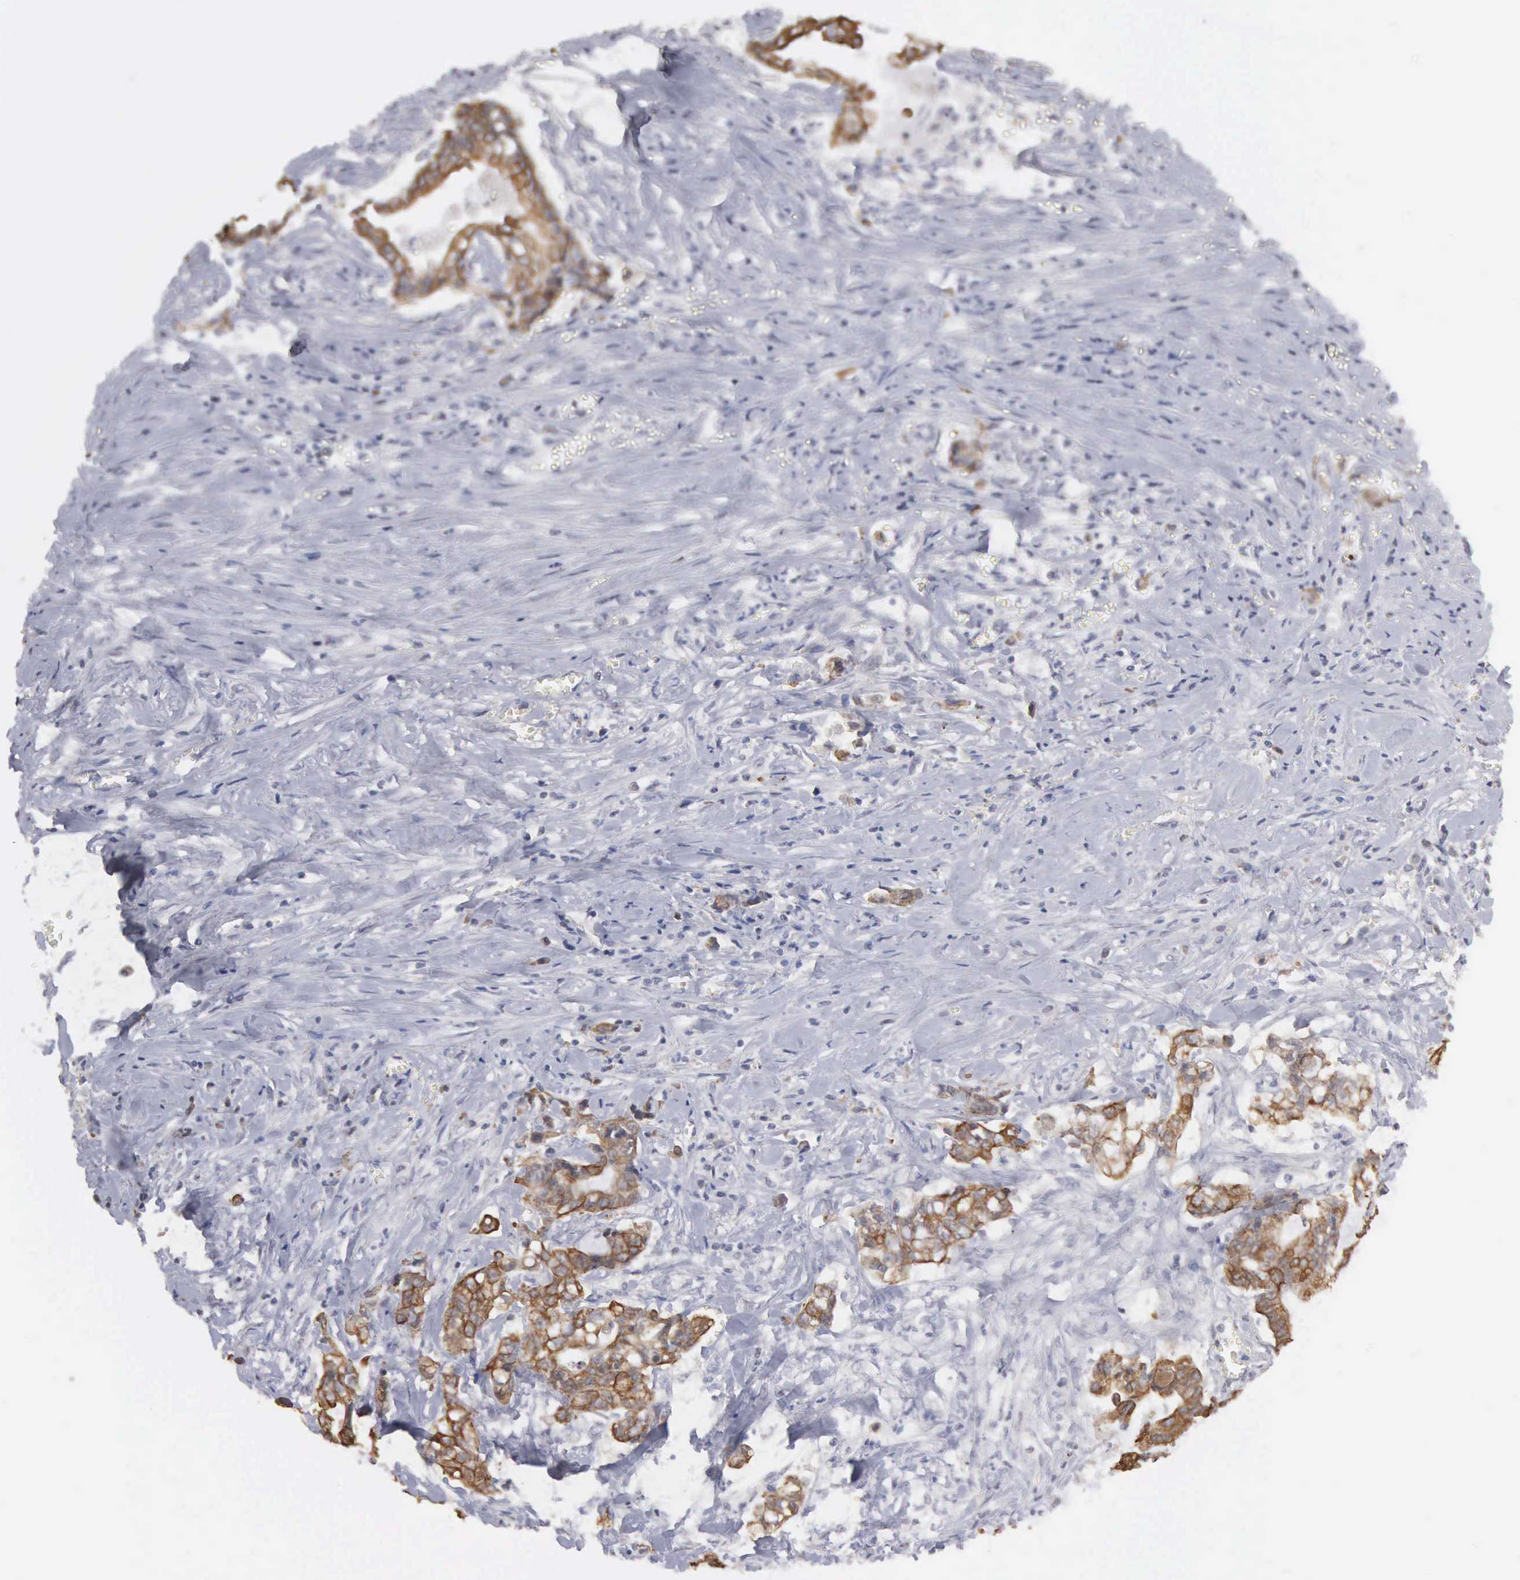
{"staining": {"intensity": "strong", "quantity": ">75%", "location": "cytoplasmic/membranous"}, "tissue": "liver cancer", "cell_type": "Tumor cells", "image_type": "cancer", "snomed": [{"axis": "morphology", "description": "Cholangiocarcinoma"}, {"axis": "topography", "description": "Liver"}], "caption": "Protein staining shows strong cytoplasmic/membranous expression in about >75% of tumor cells in liver cancer.", "gene": "WDR89", "patient": {"sex": "male", "age": 57}}